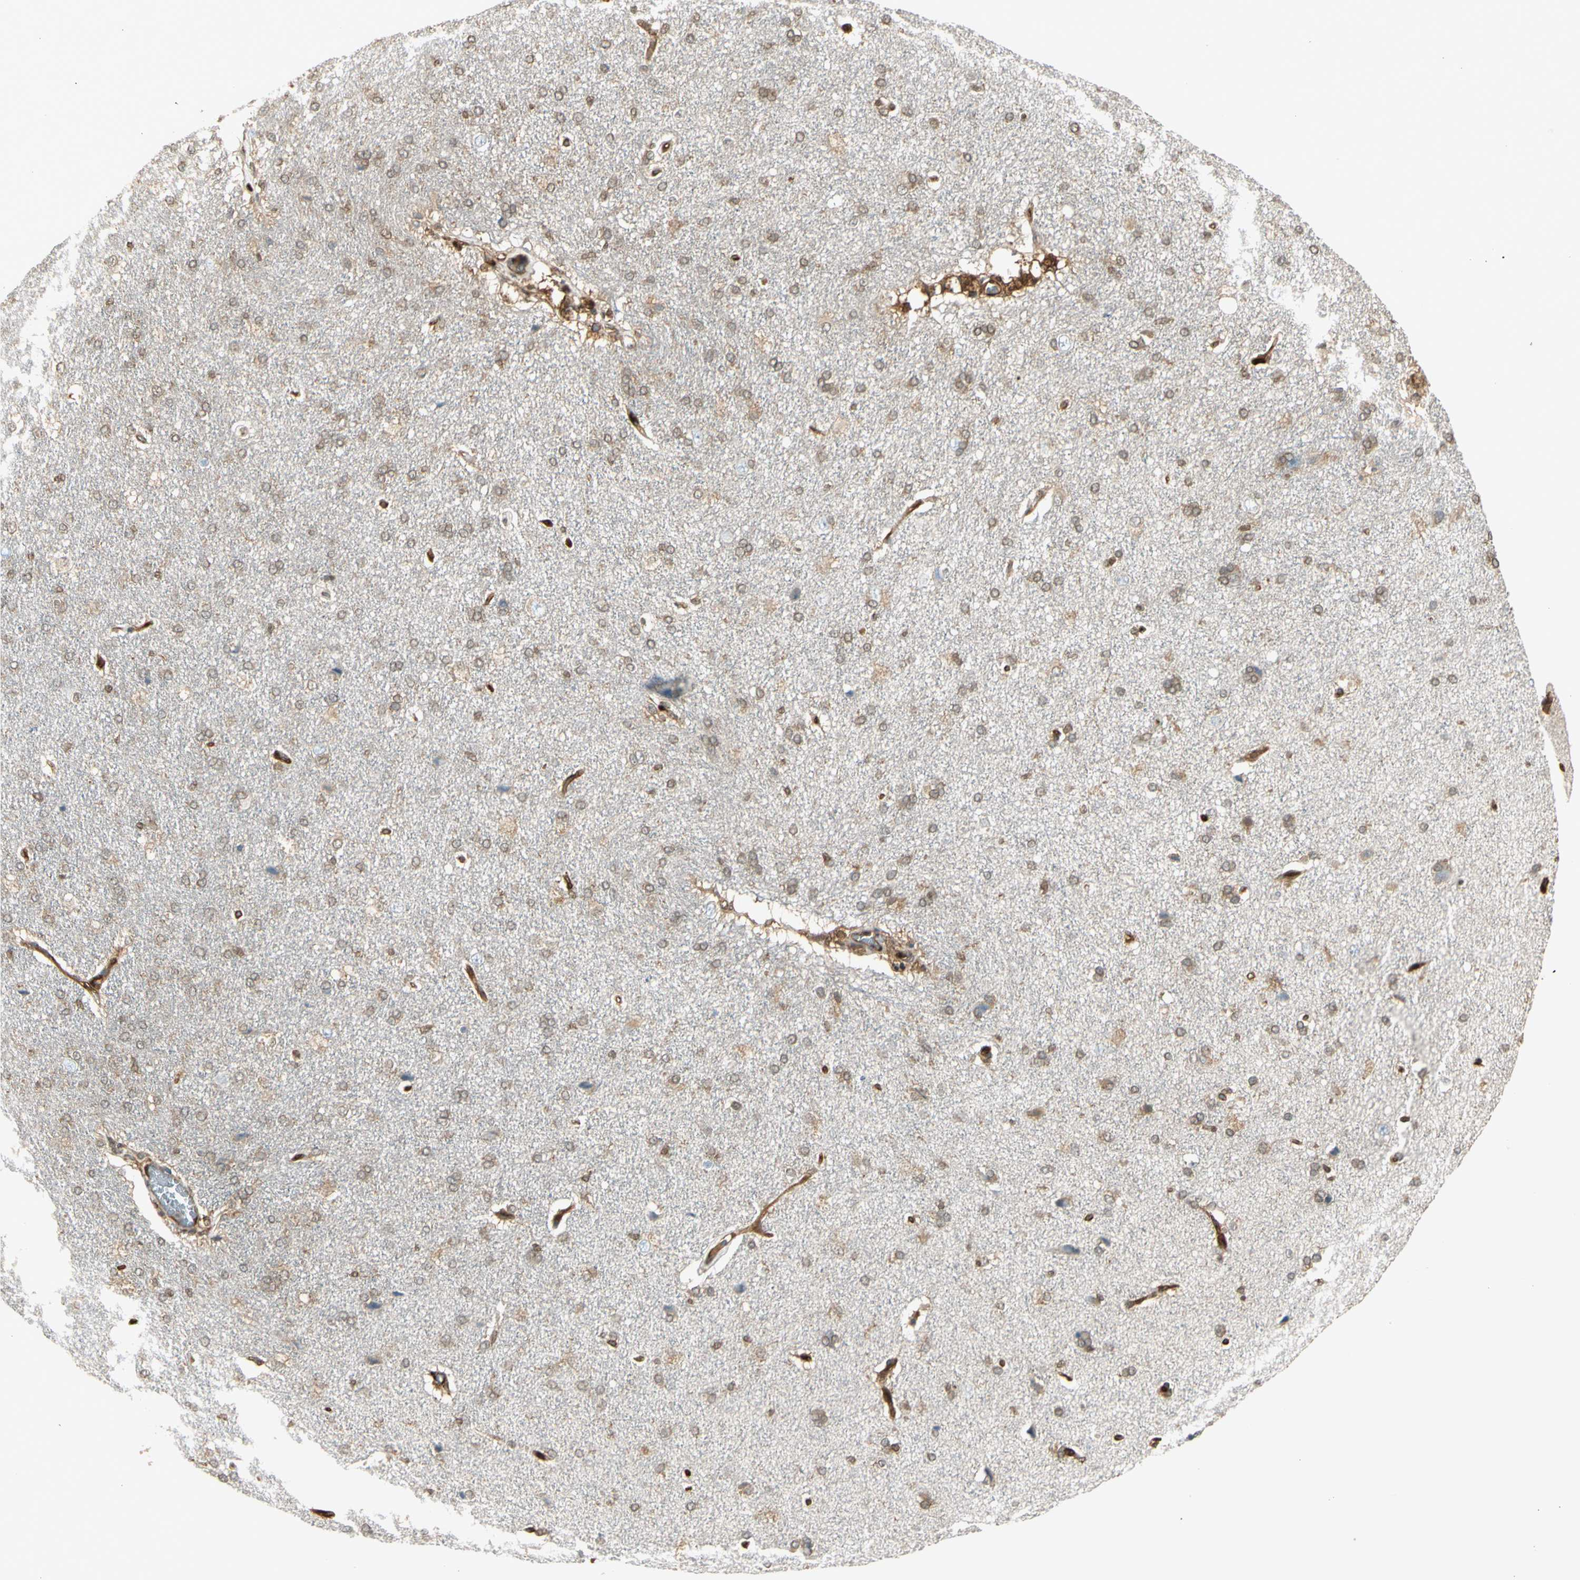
{"staining": {"intensity": "strong", "quantity": ">75%", "location": "cytoplasmic/membranous"}, "tissue": "cerebral cortex", "cell_type": "Endothelial cells", "image_type": "normal", "snomed": [{"axis": "morphology", "description": "Normal tissue, NOS"}, {"axis": "topography", "description": "Cerebral cortex"}], "caption": "DAB immunohistochemical staining of benign cerebral cortex reveals strong cytoplasmic/membranous protein expression in about >75% of endothelial cells. (brown staining indicates protein expression, while blue staining denotes nuclei).", "gene": "SERPINB6", "patient": {"sex": "male", "age": 62}}